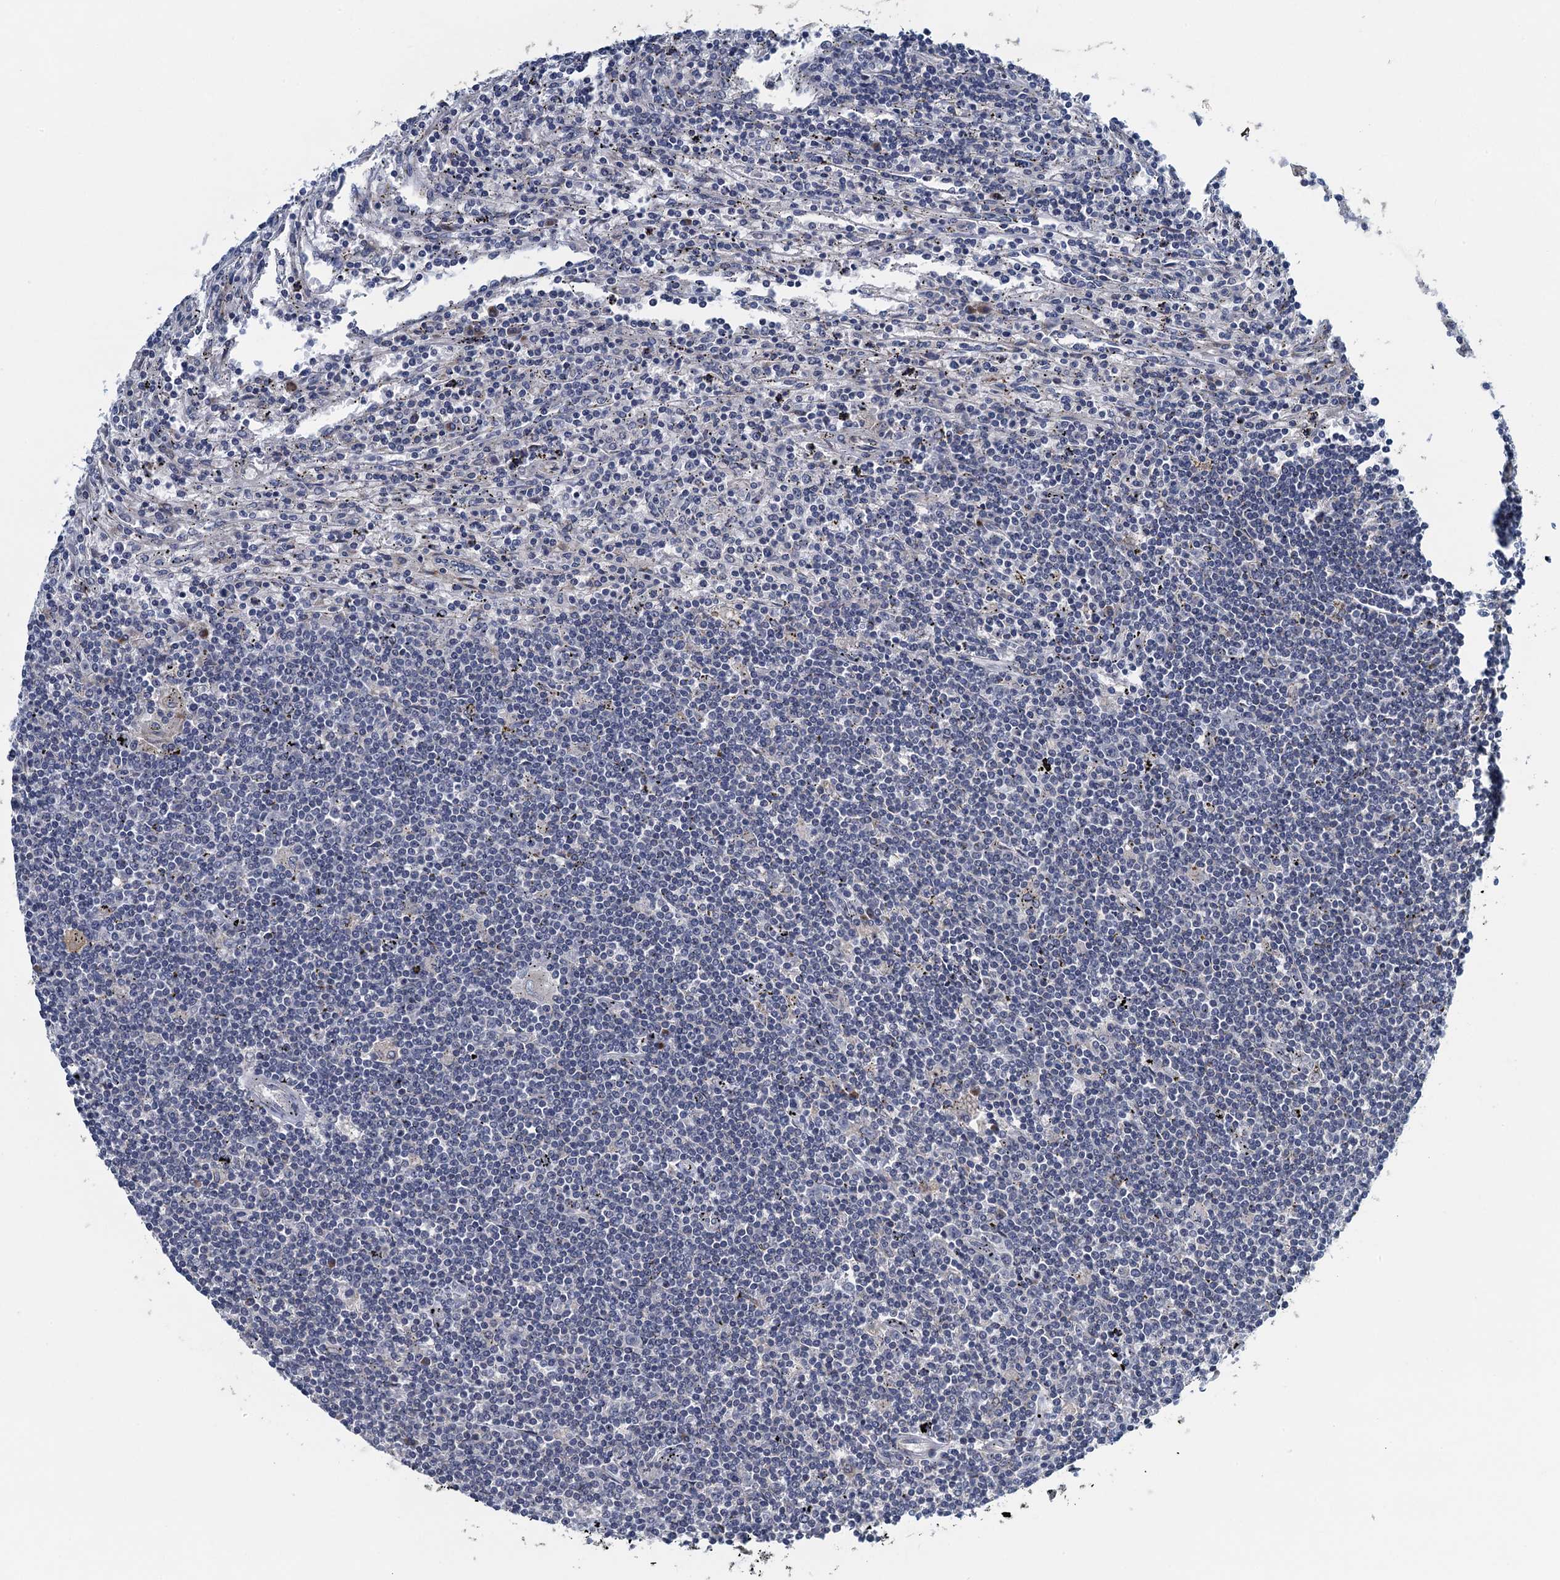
{"staining": {"intensity": "negative", "quantity": "none", "location": "none"}, "tissue": "lymphoma", "cell_type": "Tumor cells", "image_type": "cancer", "snomed": [{"axis": "morphology", "description": "Malignant lymphoma, non-Hodgkin's type, Low grade"}, {"axis": "topography", "description": "Spleen"}], "caption": "Tumor cells are negative for protein expression in human low-grade malignant lymphoma, non-Hodgkin's type.", "gene": "ALG2", "patient": {"sex": "male", "age": 76}}